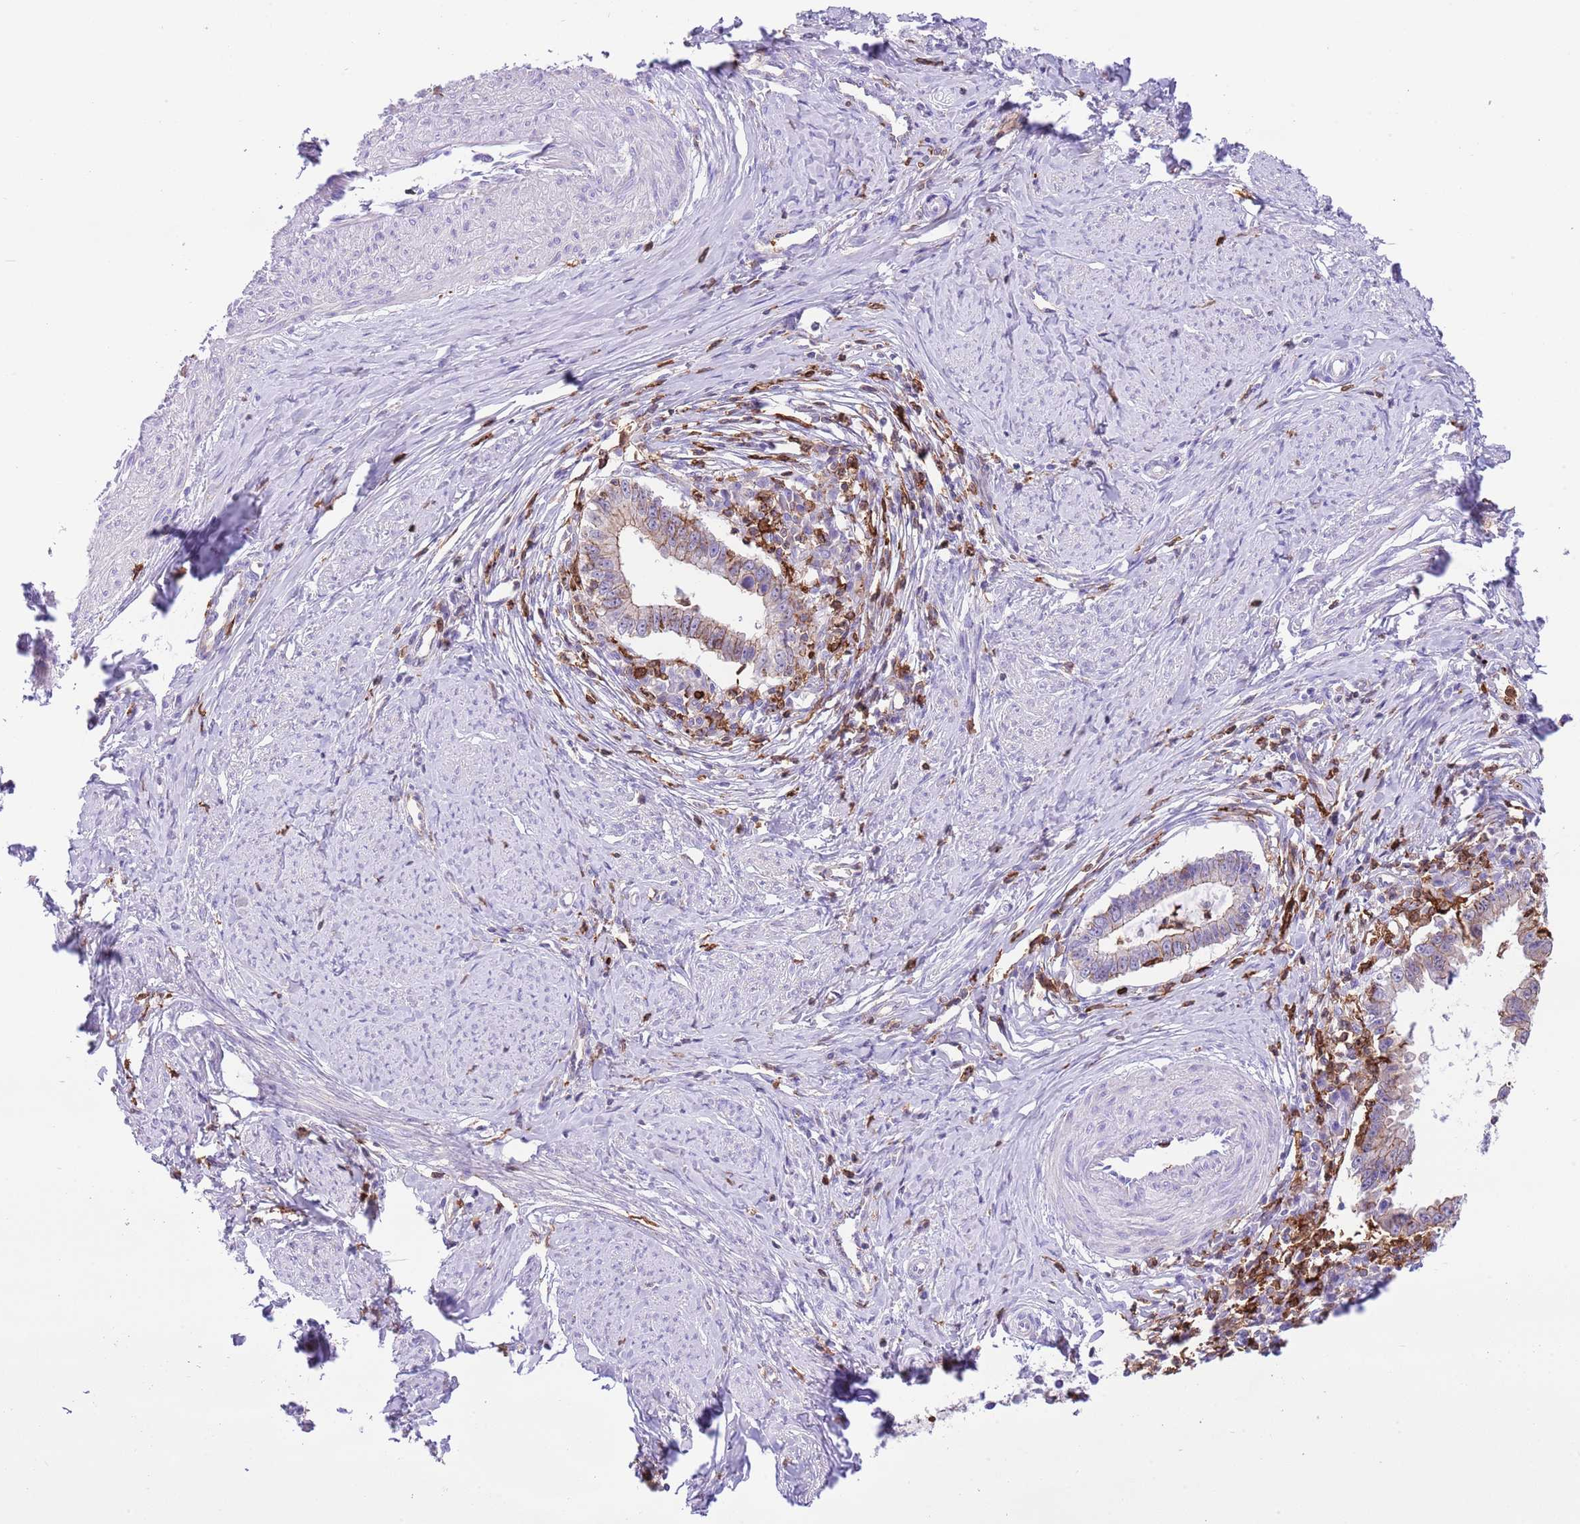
{"staining": {"intensity": "weak", "quantity": "<25%", "location": "cytoplasmic/membranous"}, "tissue": "cervical cancer", "cell_type": "Tumor cells", "image_type": "cancer", "snomed": [{"axis": "morphology", "description": "Adenocarcinoma, NOS"}, {"axis": "topography", "description": "Cervix"}], "caption": "Cervical cancer (adenocarcinoma) was stained to show a protein in brown. There is no significant staining in tumor cells.", "gene": "EFHD2", "patient": {"sex": "female", "age": 36}}